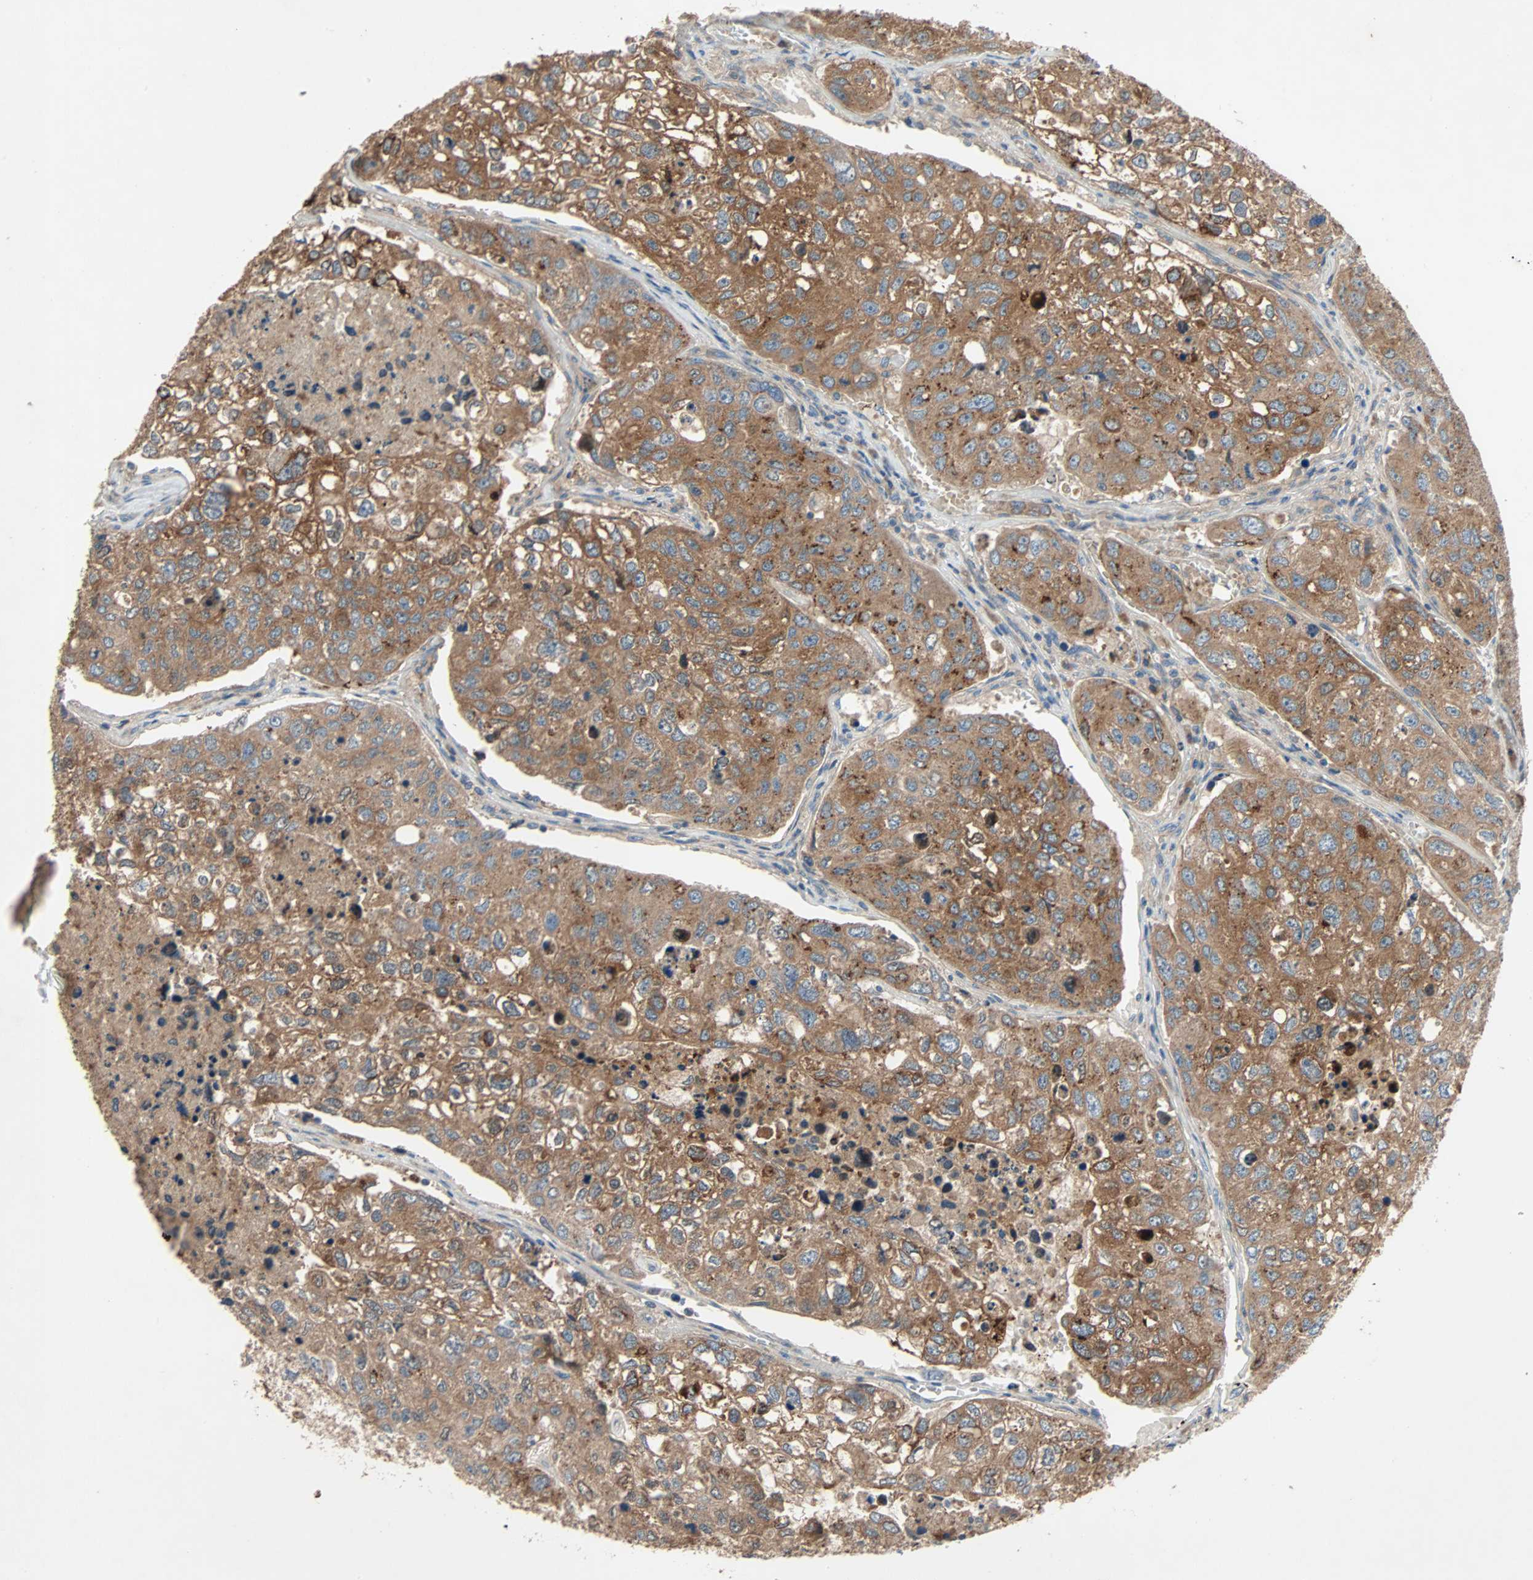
{"staining": {"intensity": "moderate", "quantity": ">75%", "location": "cytoplasmic/membranous"}, "tissue": "urothelial cancer", "cell_type": "Tumor cells", "image_type": "cancer", "snomed": [{"axis": "morphology", "description": "Urothelial carcinoma, High grade"}, {"axis": "topography", "description": "Lymph node"}, {"axis": "topography", "description": "Urinary bladder"}], "caption": "Tumor cells exhibit medium levels of moderate cytoplasmic/membranous positivity in approximately >75% of cells in human urothelial carcinoma (high-grade). (DAB (3,3'-diaminobenzidine) IHC with brightfield microscopy, high magnification).", "gene": "XYLT1", "patient": {"sex": "male", "age": 51}}